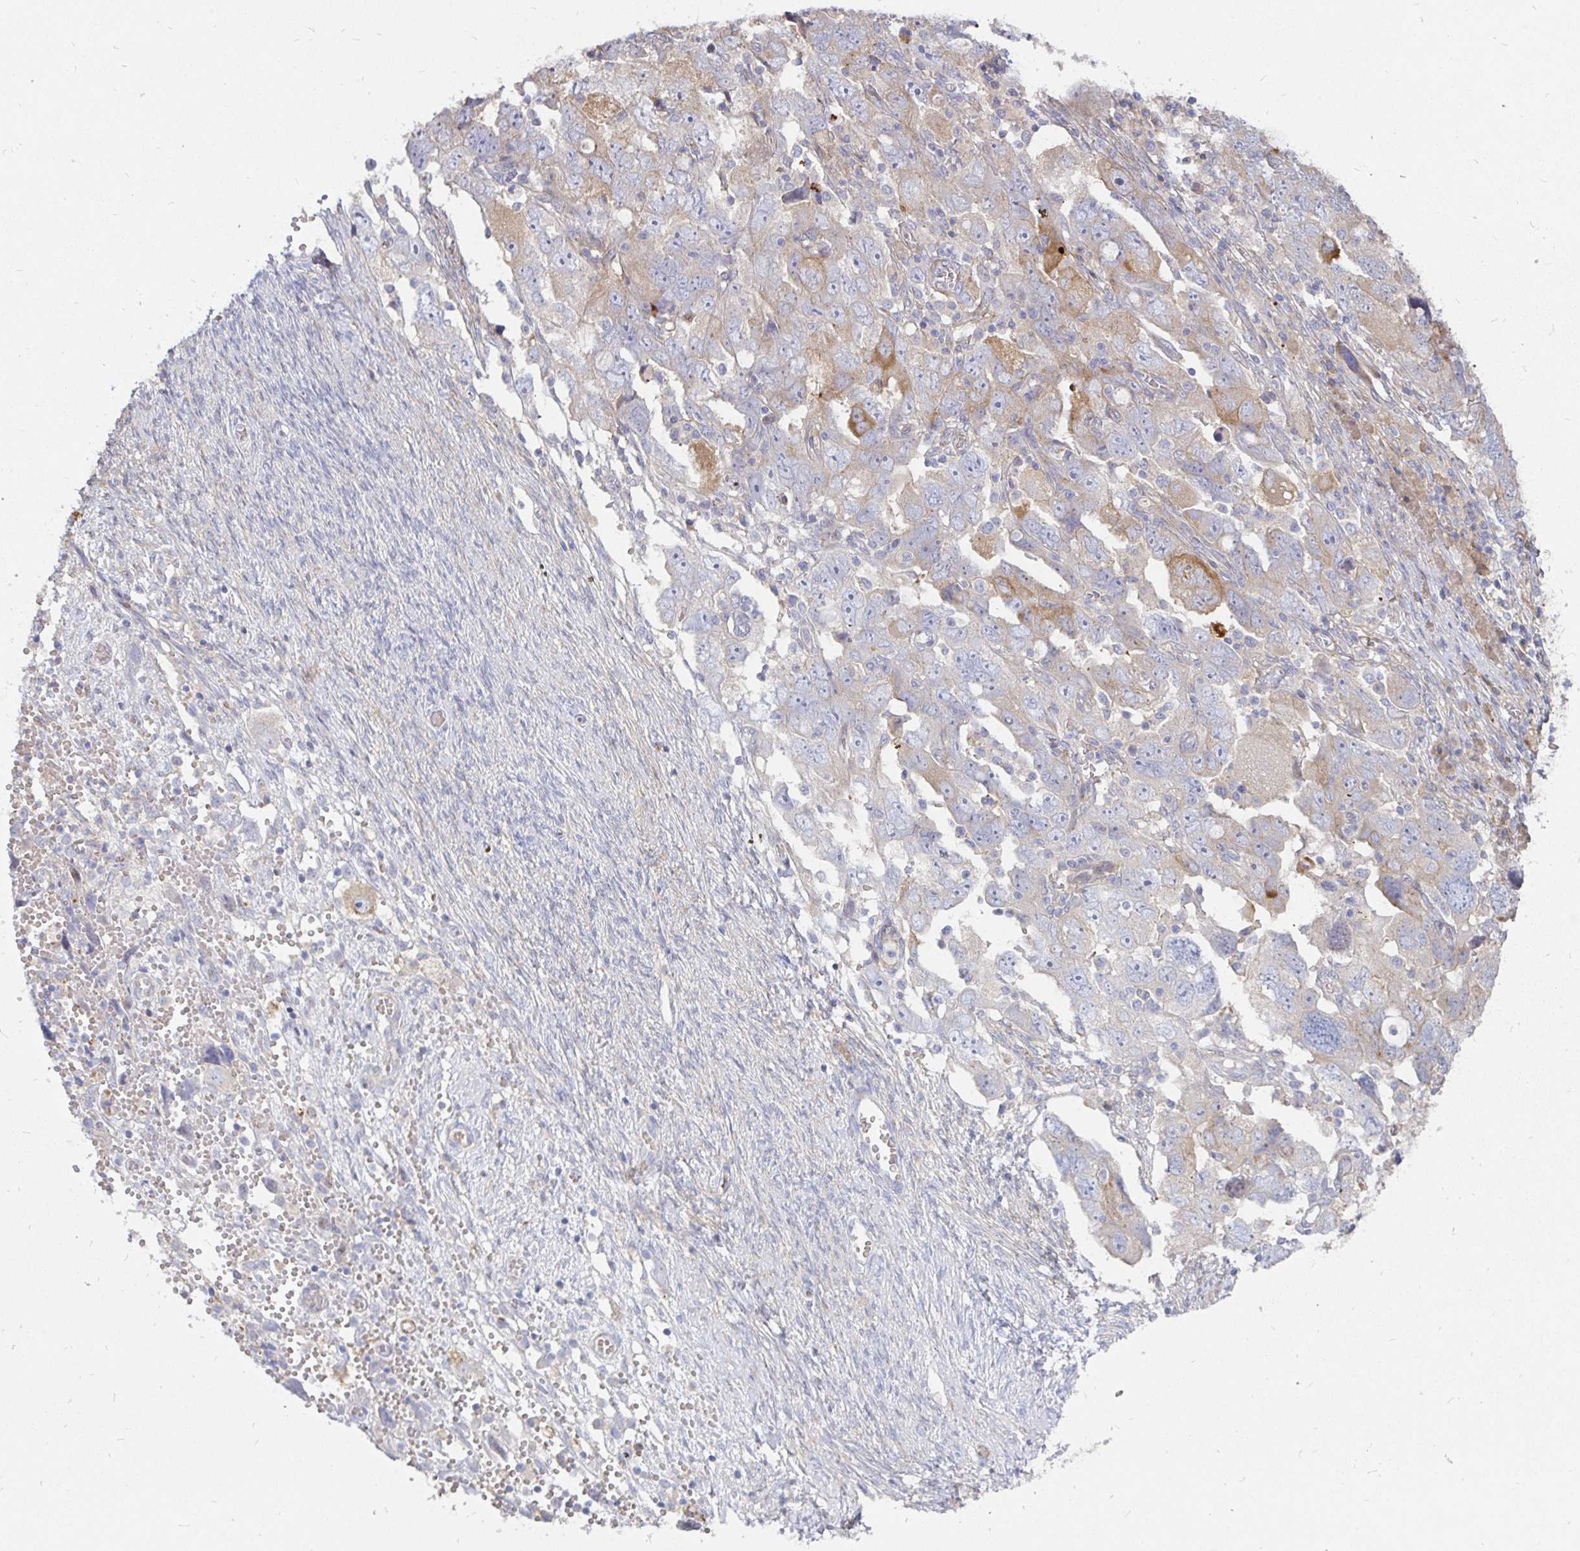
{"staining": {"intensity": "weak", "quantity": "<25%", "location": "cytoplasmic/membranous"}, "tissue": "ovarian cancer", "cell_type": "Tumor cells", "image_type": "cancer", "snomed": [{"axis": "morphology", "description": "Carcinoma, NOS"}, {"axis": "morphology", "description": "Cystadenocarcinoma, serous, NOS"}, {"axis": "topography", "description": "Ovary"}], "caption": "Immunohistochemistry photomicrograph of ovarian serous cystadenocarcinoma stained for a protein (brown), which displays no positivity in tumor cells. (Immunohistochemistry, brightfield microscopy, high magnification).", "gene": "KCTD19", "patient": {"sex": "female", "age": 69}}